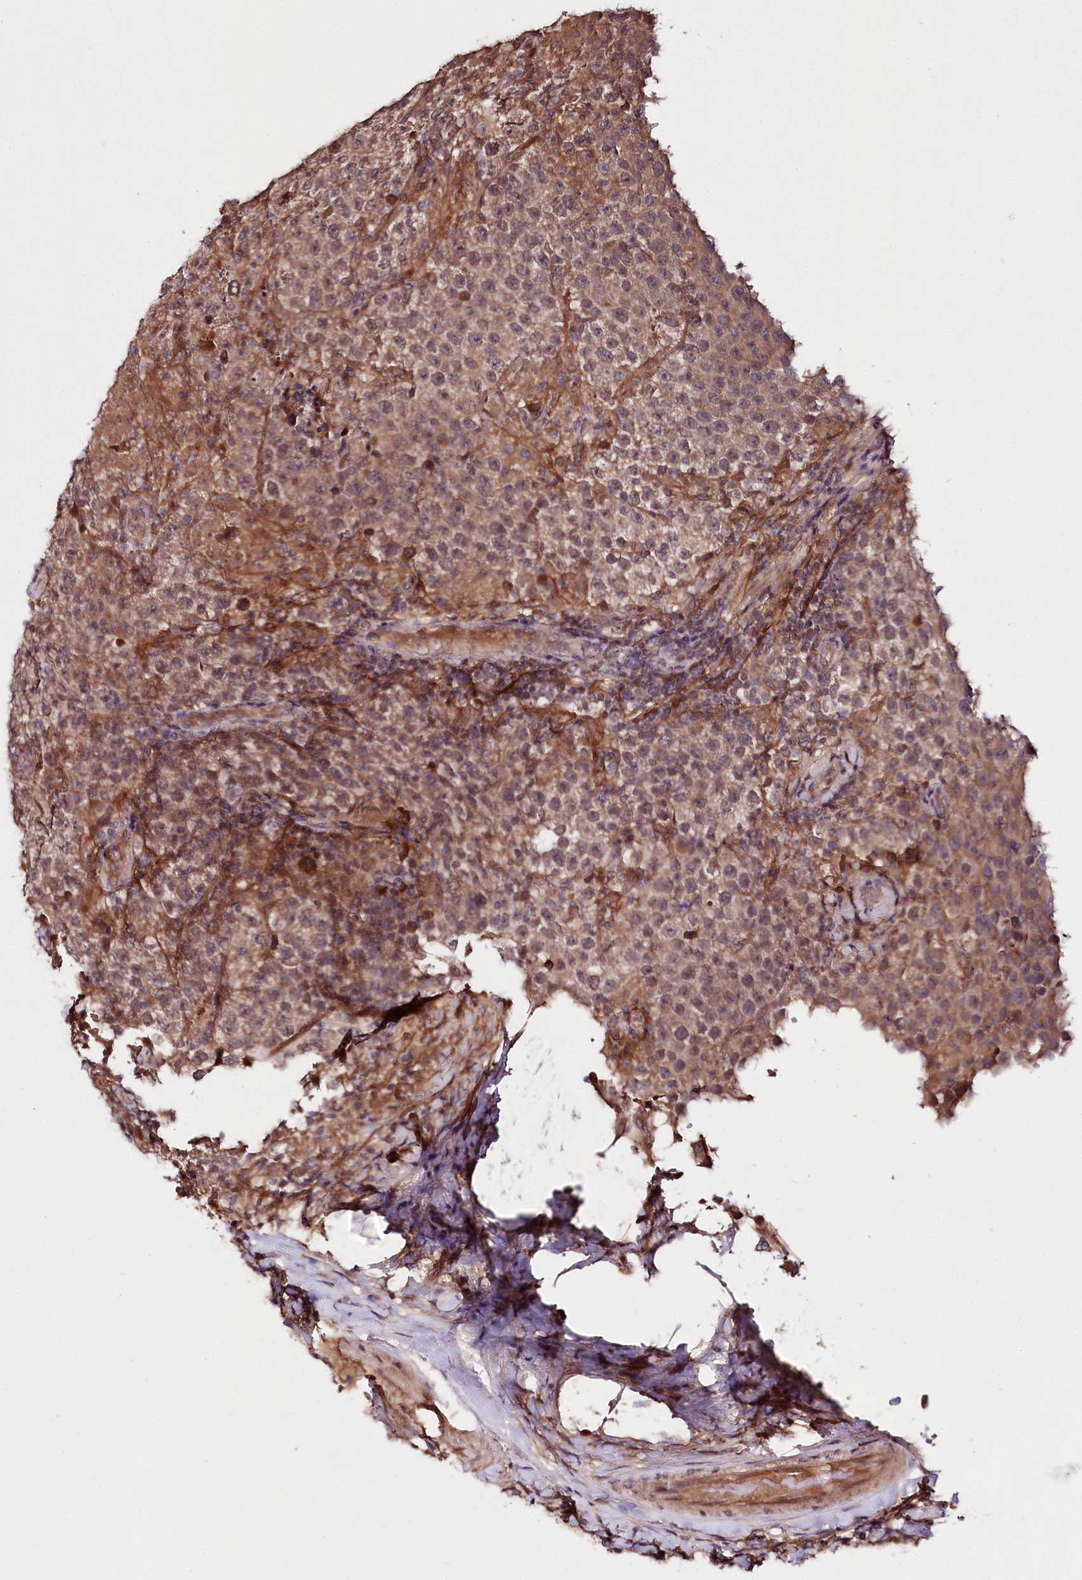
{"staining": {"intensity": "moderate", "quantity": ">75%", "location": "cytoplasmic/membranous"}, "tissue": "testis cancer", "cell_type": "Tumor cells", "image_type": "cancer", "snomed": [{"axis": "morphology", "description": "Normal tissue, NOS"}, {"axis": "morphology", "description": "Urothelial carcinoma, High grade"}, {"axis": "morphology", "description": "Seminoma, NOS"}, {"axis": "morphology", "description": "Carcinoma, Embryonal, NOS"}, {"axis": "topography", "description": "Urinary bladder"}, {"axis": "topography", "description": "Testis"}], "caption": "Testis cancer was stained to show a protein in brown. There is medium levels of moderate cytoplasmic/membranous expression in approximately >75% of tumor cells.", "gene": "TNPO3", "patient": {"sex": "male", "age": 41}}